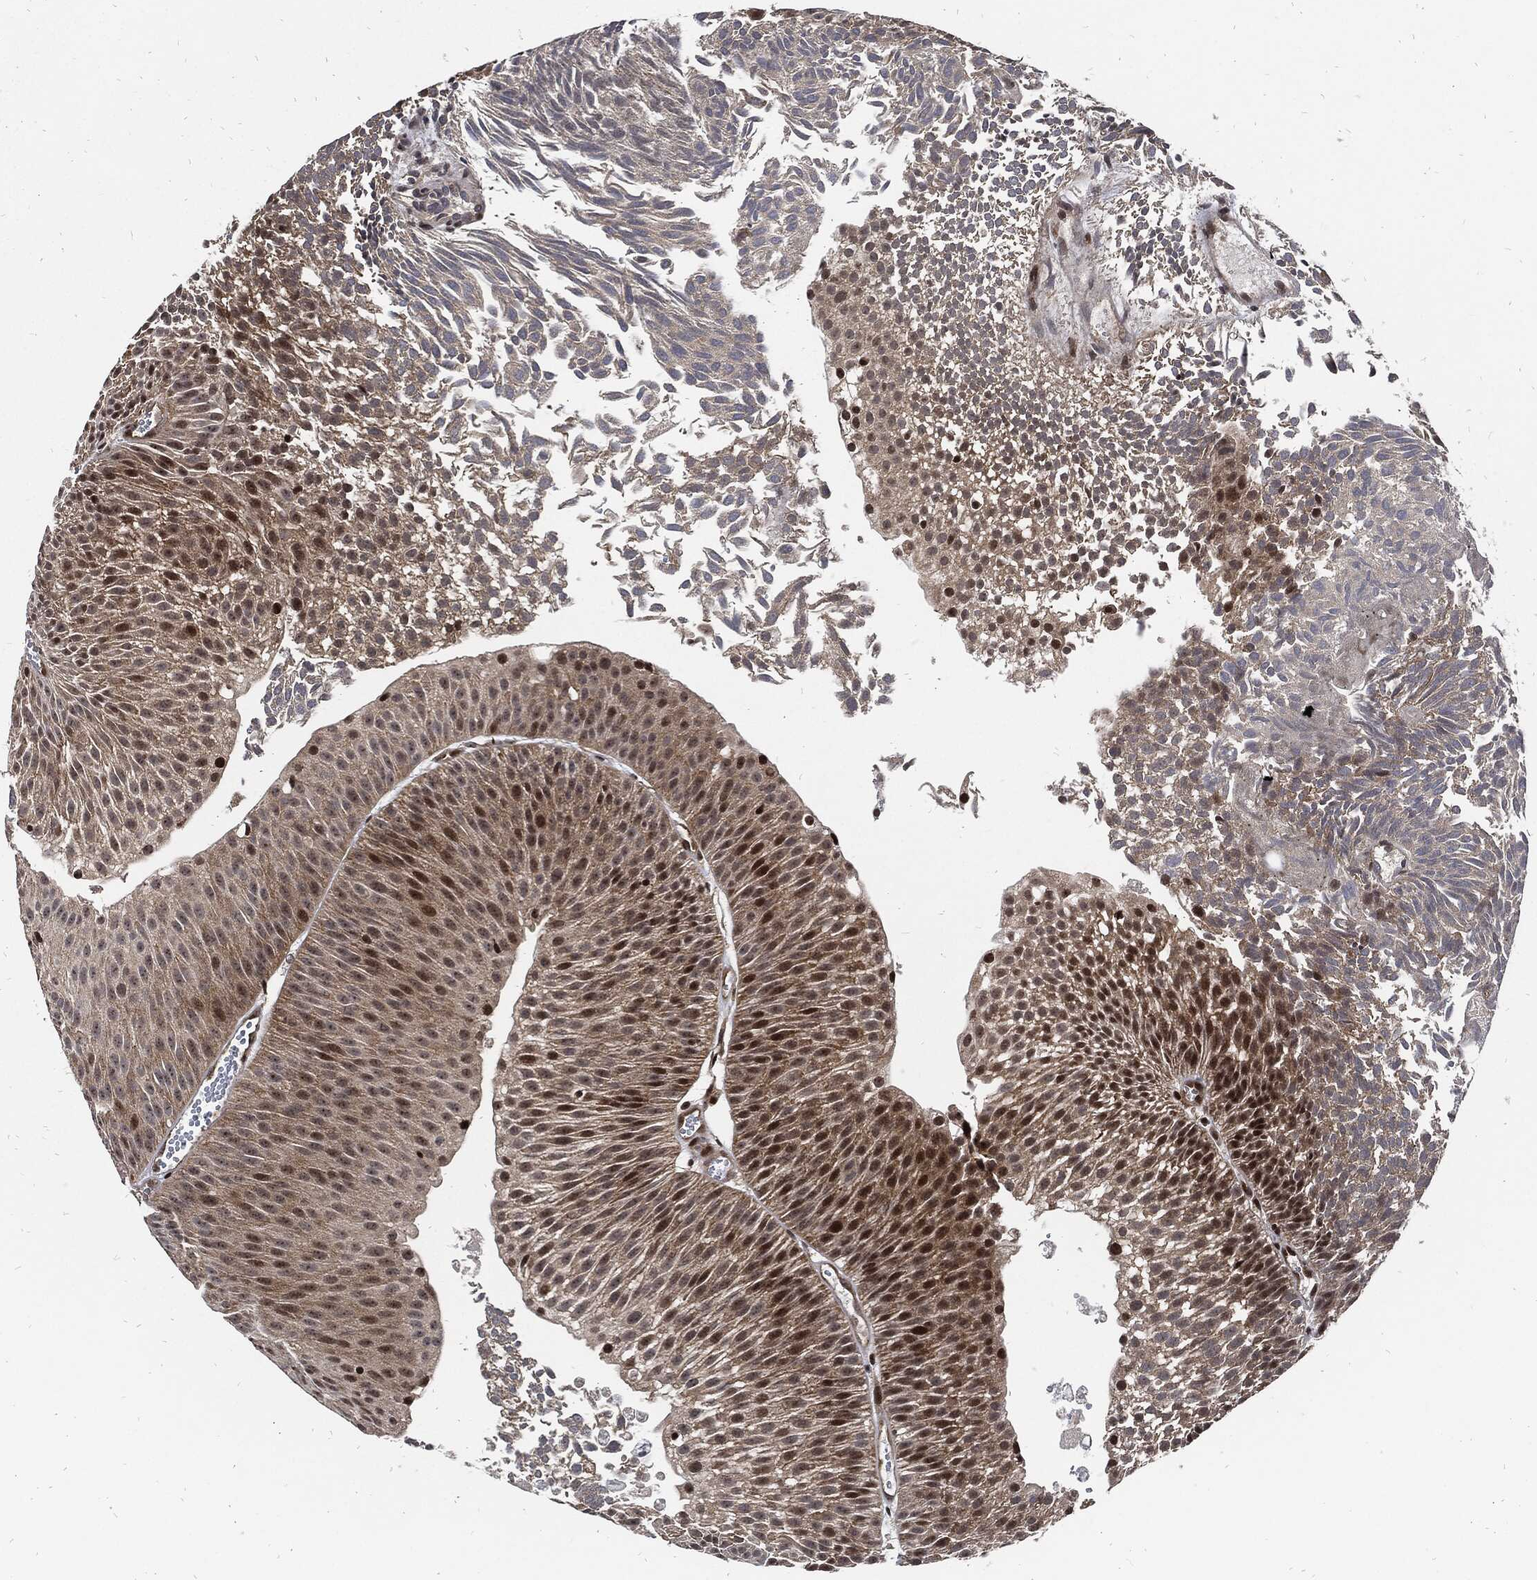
{"staining": {"intensity": "strong", "quantity": "<25%", "location": "nuclear"}, "tissue": "urothelial cancer", "cell_type": "Tumor cells", "image_type": "cancer", "snomed": [{"axis": "morphology", "description": "Urothelial carcinoma, Low grade"}, {"axis": "topography", "description": "Urinary bladder"}], "caption": "DAB immunohistochemical staining of human urothelial carcinoma (low-grade) reveals strong nuclear protein staining in approximately <25% of tumor cells.", "gene": "ZNF775", "patient": {"sex": "male", "age": 65}}